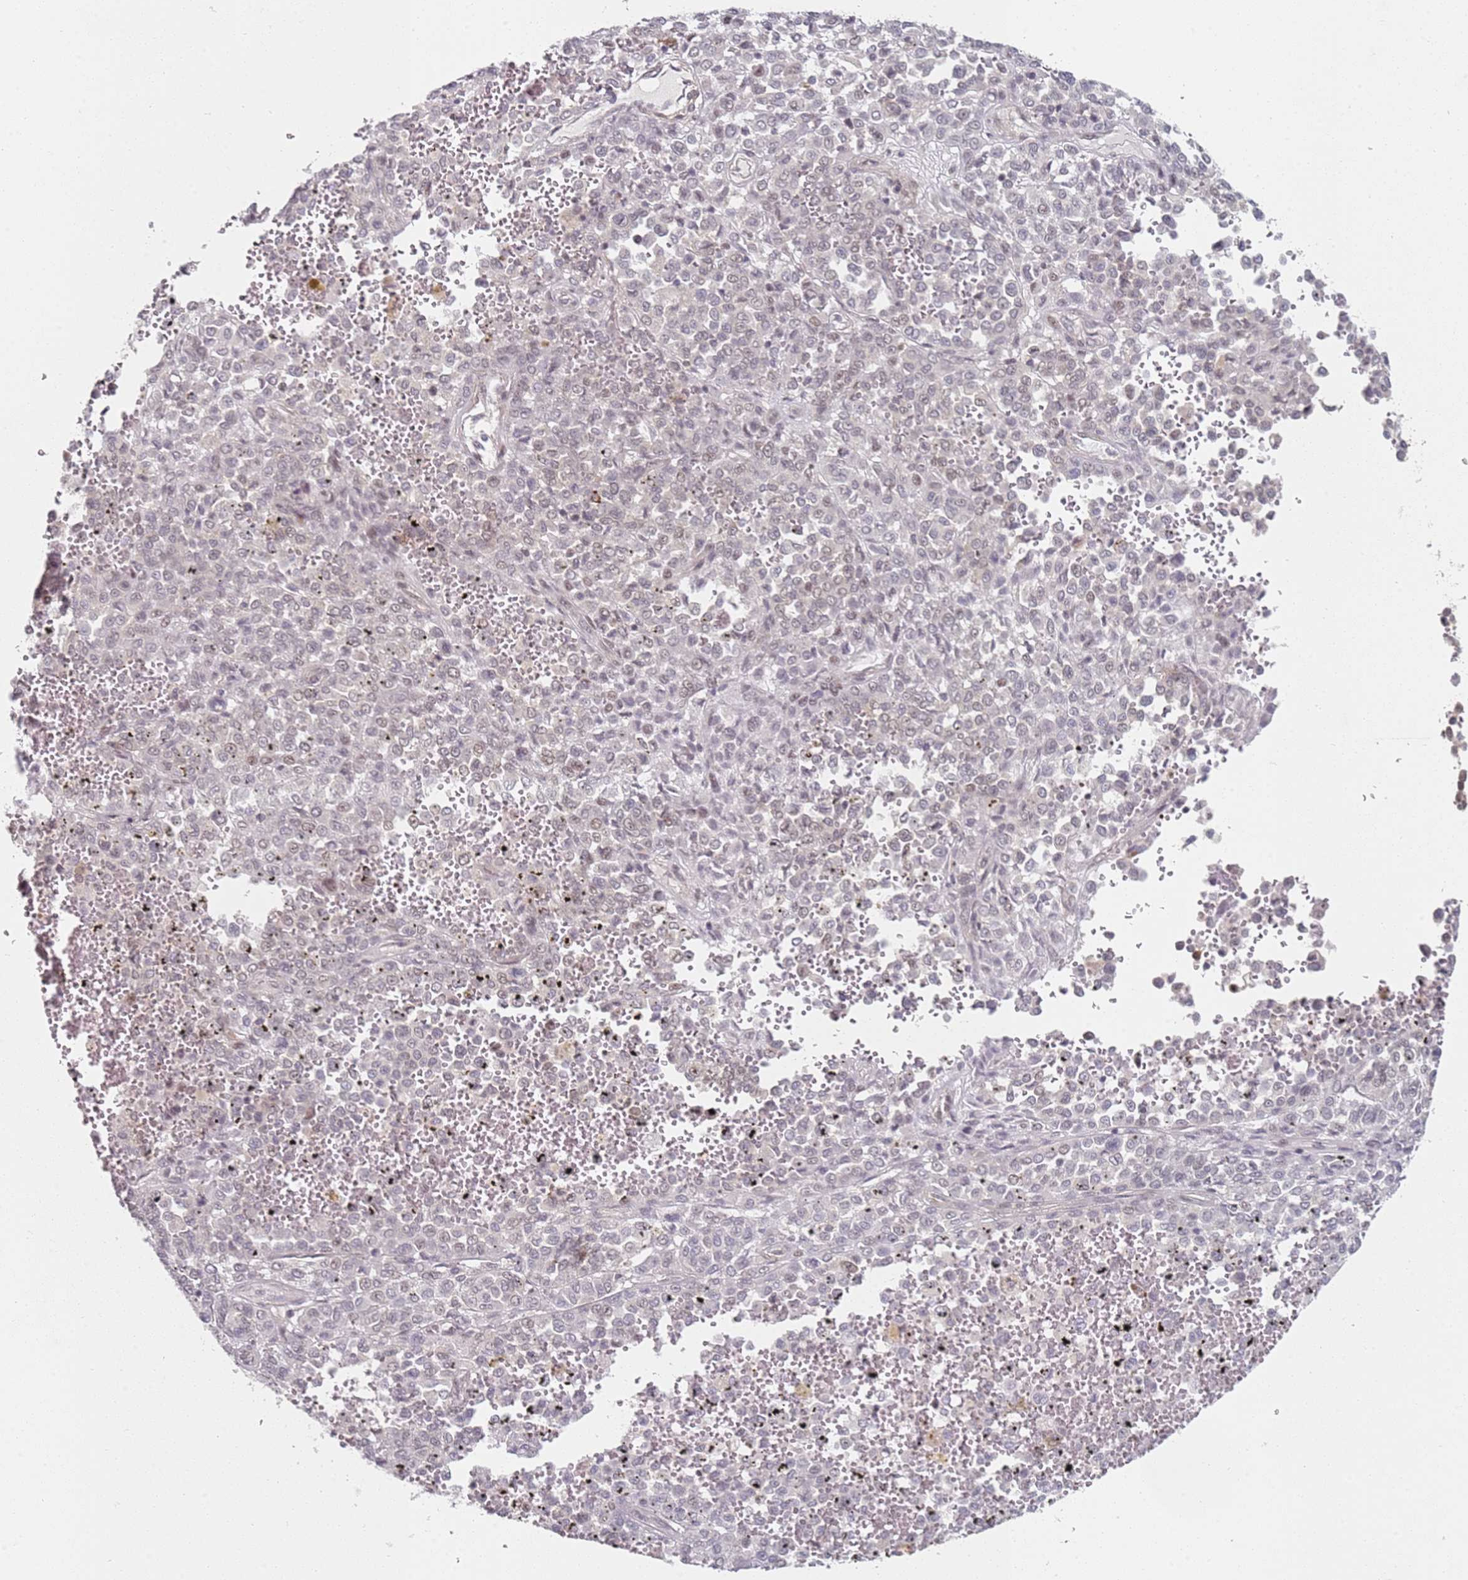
{"staining": {"intensity": "weak", "quantity": "<25%", "location": "nuclear"}, "tissue": "melanoma", "cell_type": "Tumor cells", "image_type": "cancer", "snomed": [{"axis": "morphology", "description": "Malignant melanoma, Metastatic site"}, {"axis": "topography", "description": "Pancreas"}], "caption": "IHC photomicrograph of human malignant melanoma (metastatic site) stained for a protein (brown), which reveals no positivity in tumor cells.", "gene": "ATF6B", "patient": {"sex": "female", "age": 30}}